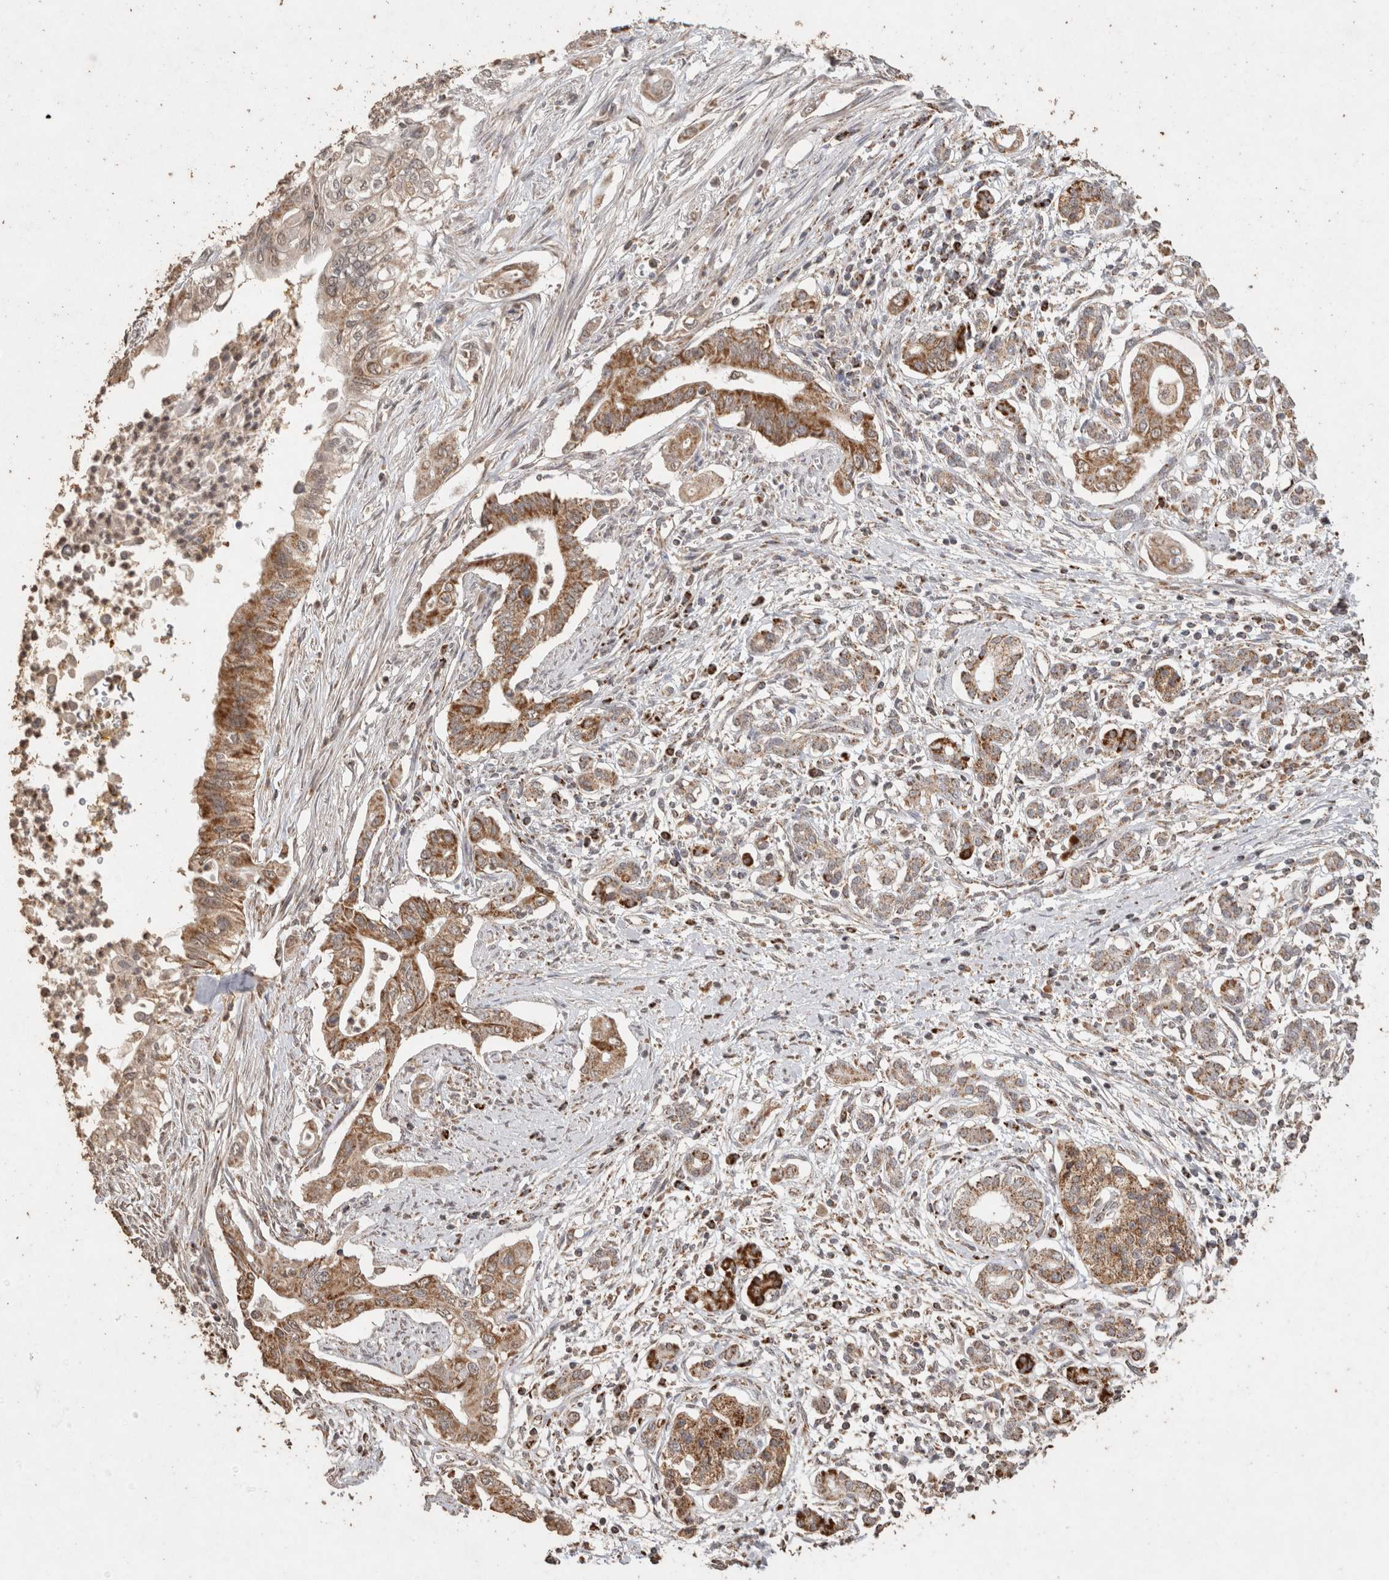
{"staining": {"intensity": "moderate", "quantity": ">75%", "location": "cytoplasmic/membranous"}, "tissue": "pancreatic cancer", "cell_type": "Tumor cells", "image_type": "cancer", "snomed": [{"axis": "morphology", "description": "Adenocarcinoma, NOS"}, {"axis": "topography", "description": "Pancreas"}], "caption": "DAB immunohistochemical staining of pancreatic cancer reveals moderate cytoplasmic/membranous protein positivity in approximately >75% of tumor cells. (IHC, brightfield microscopy, high magnification).", "gene": "ACADM", "patient": {"sex": "male", "age": 58}}